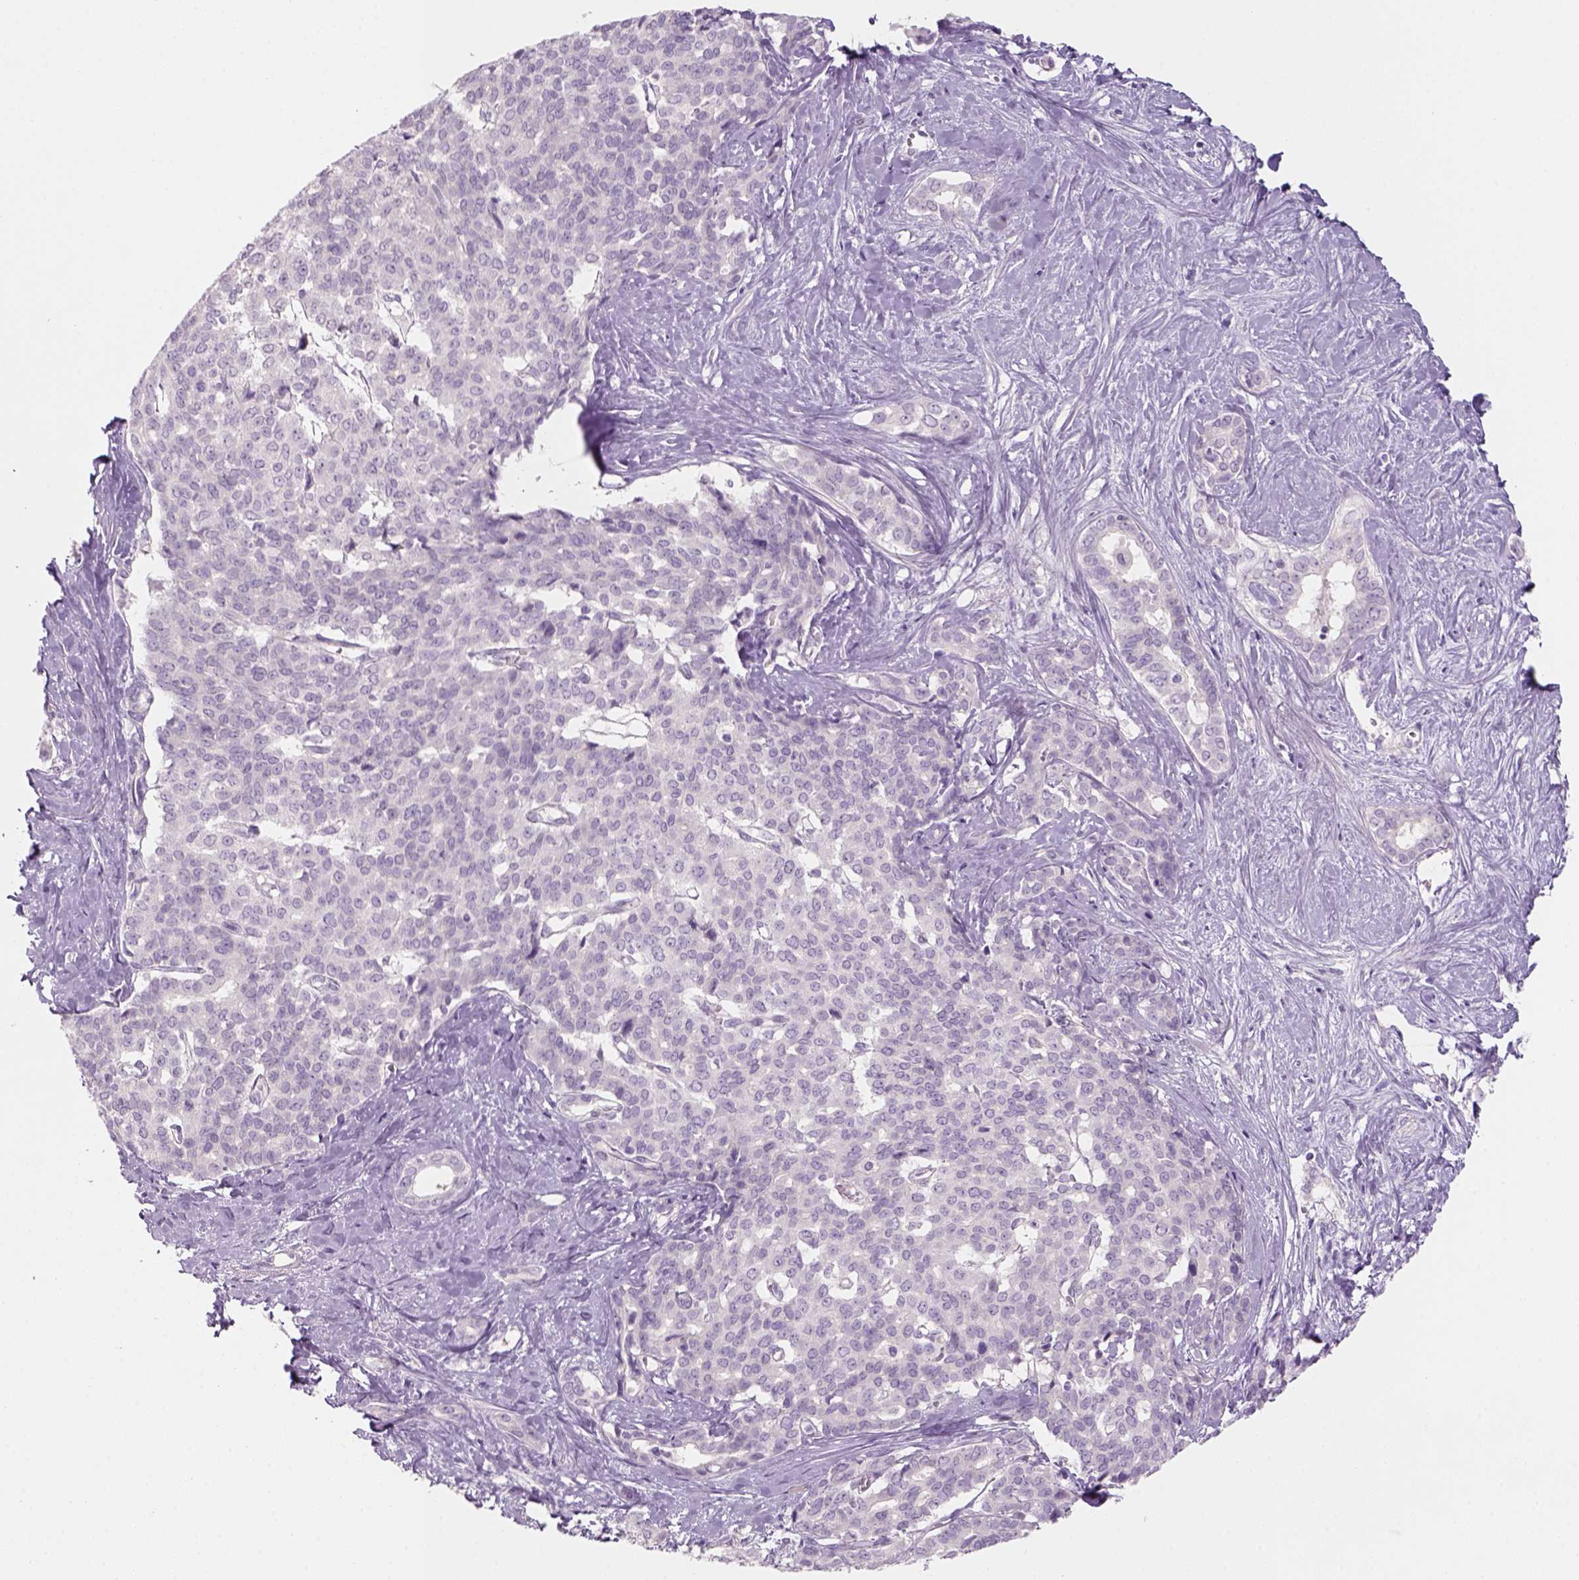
{"staining": {"intensity": "negative", "quantity": "none", "location": "none"}, "tissue": "liver cancer", "cell_type": "Tumor cells", "image_type": "cancer", "snomed": [{"axis": "morphology", "description": "Cholangiocarcinoma"}, {"axis": "topography", "description": "Liver"}], "caption": "Tumor cells show no significant staining in liver cholangiocarcinoma. The staining was performed using DAB (3,3'-diaminobenzidine) to visualize the protein expression in brown, while the nuclei were stained in blue with hematoxylin (Magnification: 20x).", "gene": "KRT25", "patient": {"sex": "female", "age": 47}}